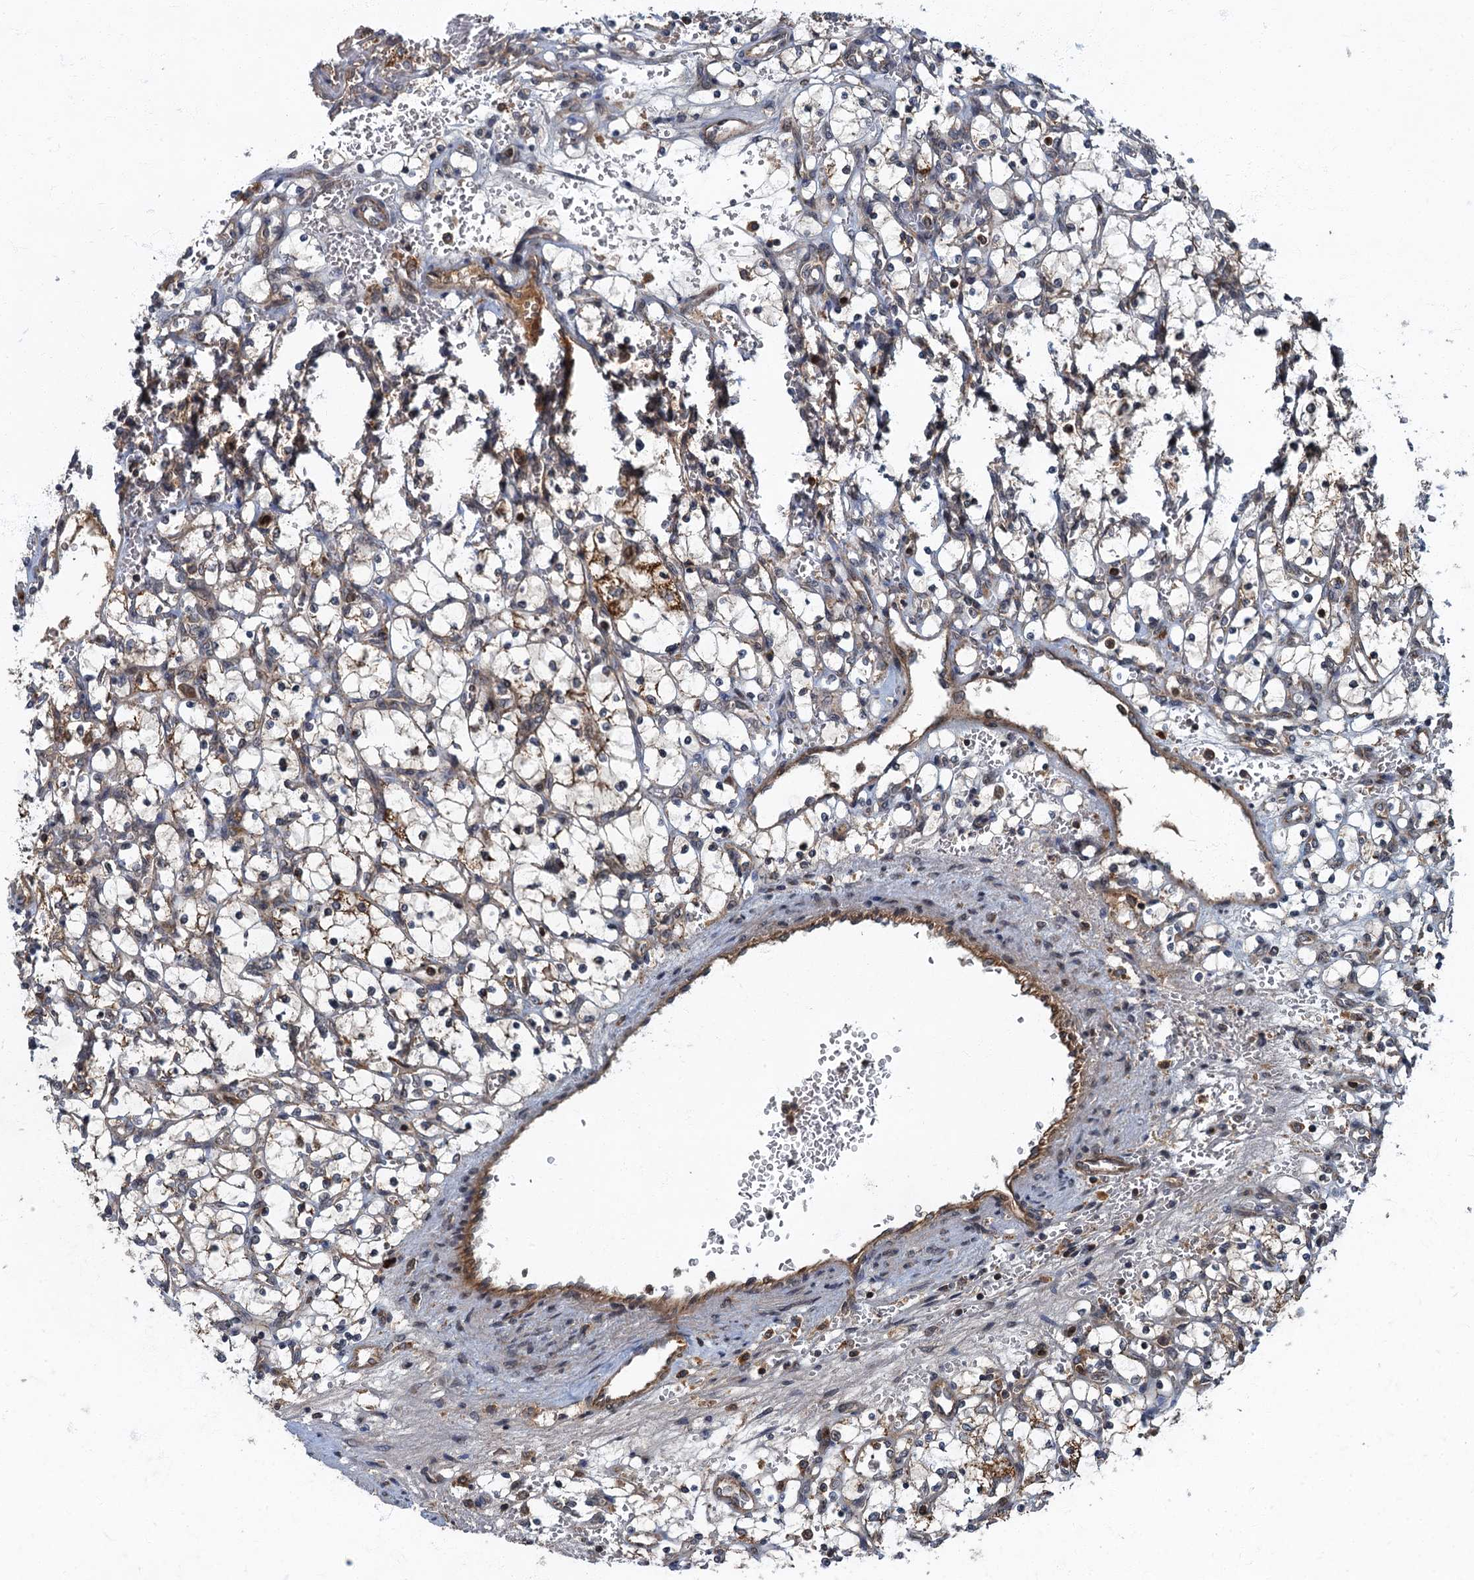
{"staining": {"intensity": "moderate", "quantity": "<25%", "location": "cytoplasmic/membranous"}, "tissue": "renal cancer", "cell_type": "Tumor cells", "image_type": "cancer", "snomed": [{"axis": "morphology", "description": "Adenocarcinoma, NOS"}, {"axis": "topography", "description": "Kidney"}], "caption": "Immunohistochemical staining of human adenocarcinoma (renal) displays low levels of moderate cytoplasmic/membranous protein staining in approximately <25% of tumor cells.", "gene": "SLC11A2", "patient": {"sex": "female", "age": 69}}